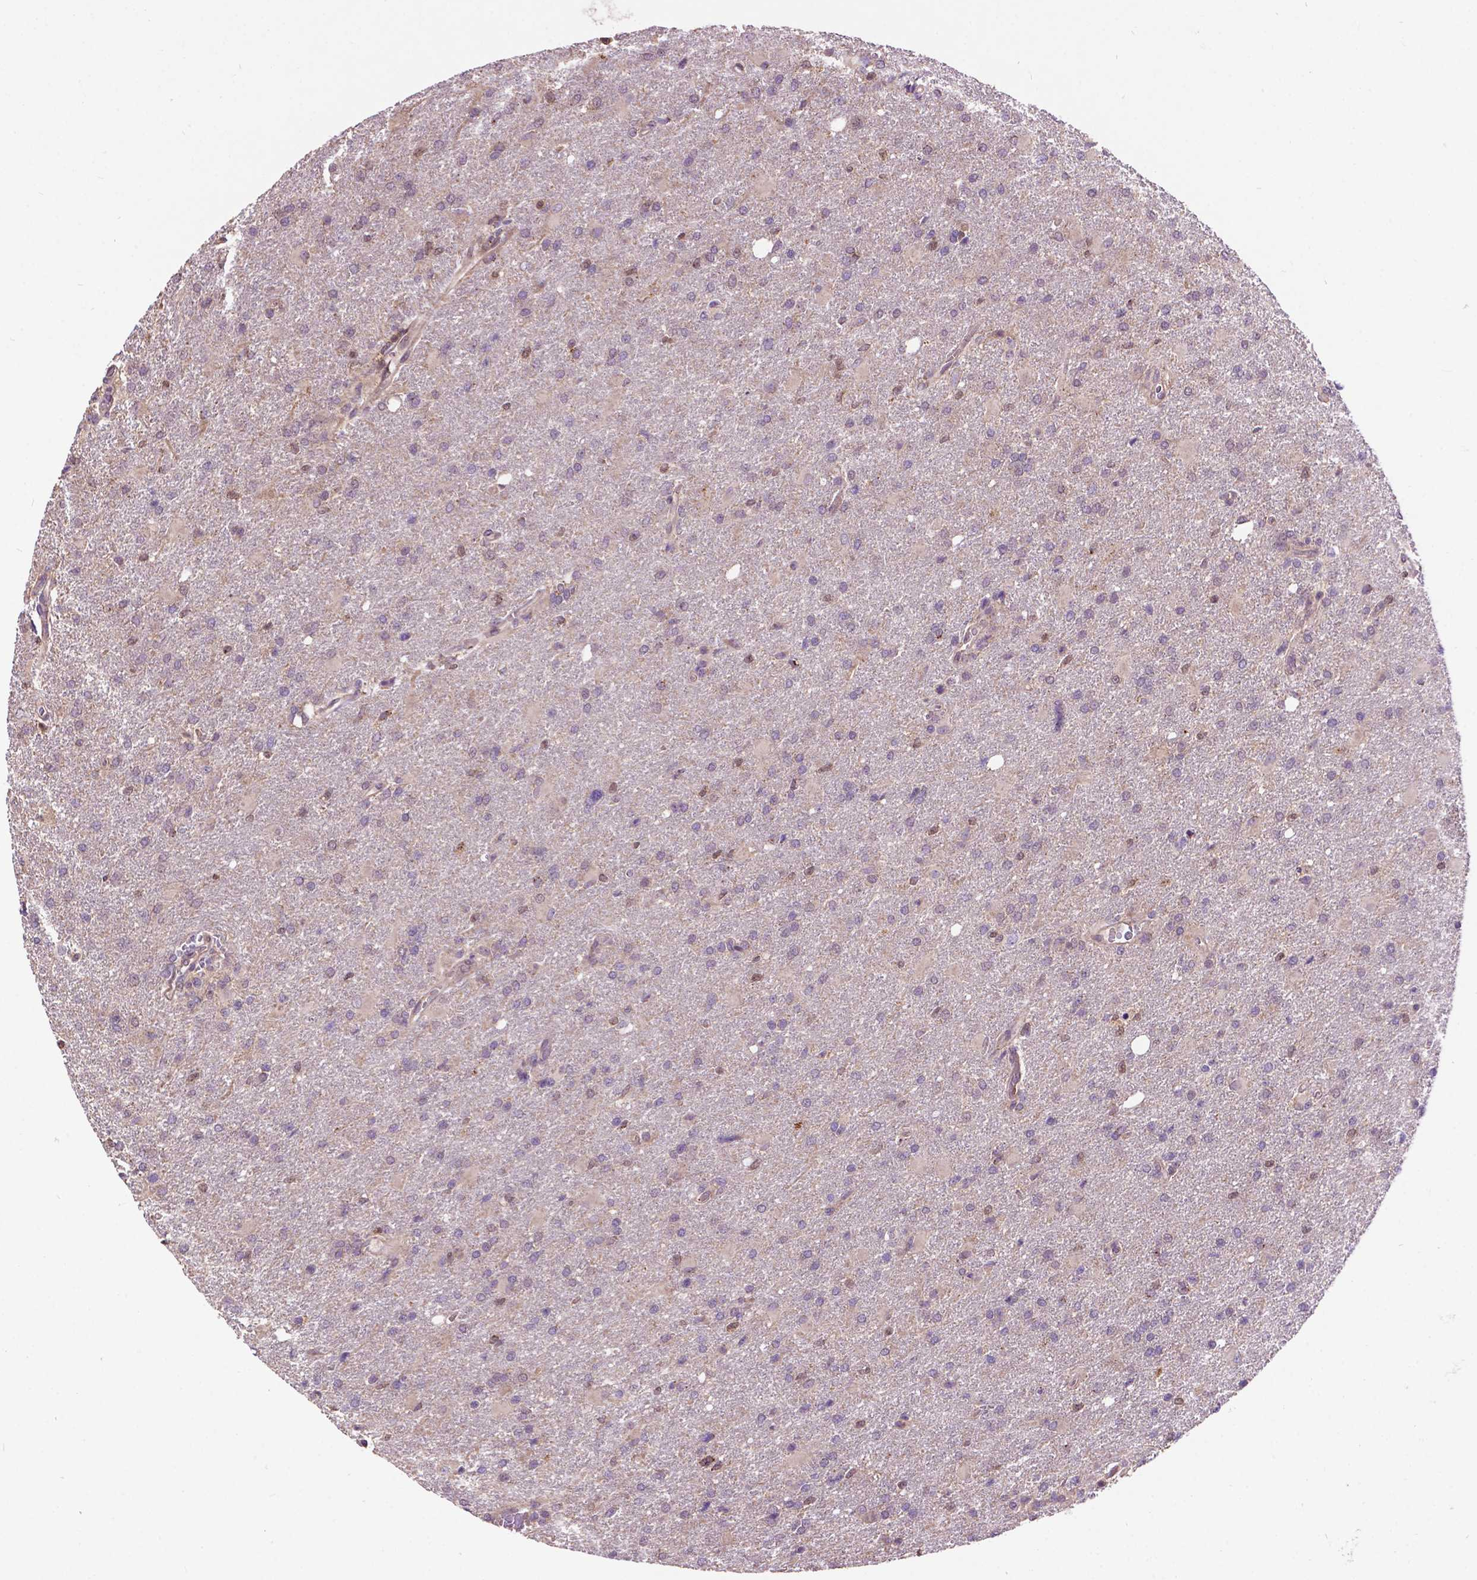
{"staining": {"intensity": "negative", "quantity": "none", "location": "none"}, "tissue": "glioma", "cell_type": "Tumor cells", "image_type": "cancer", "snomed": [{"axis": "morphology", "description": "Glioma, malignant, High grade"}, {"axis": "topography", "description": "Brain"}], "caption": "Glioma stained for a protein using immunohistochemistry (IHC) displays no staining tumor cells.", "gene": "CHMP4A", "patient": {"sex": "male", "age": 68}}